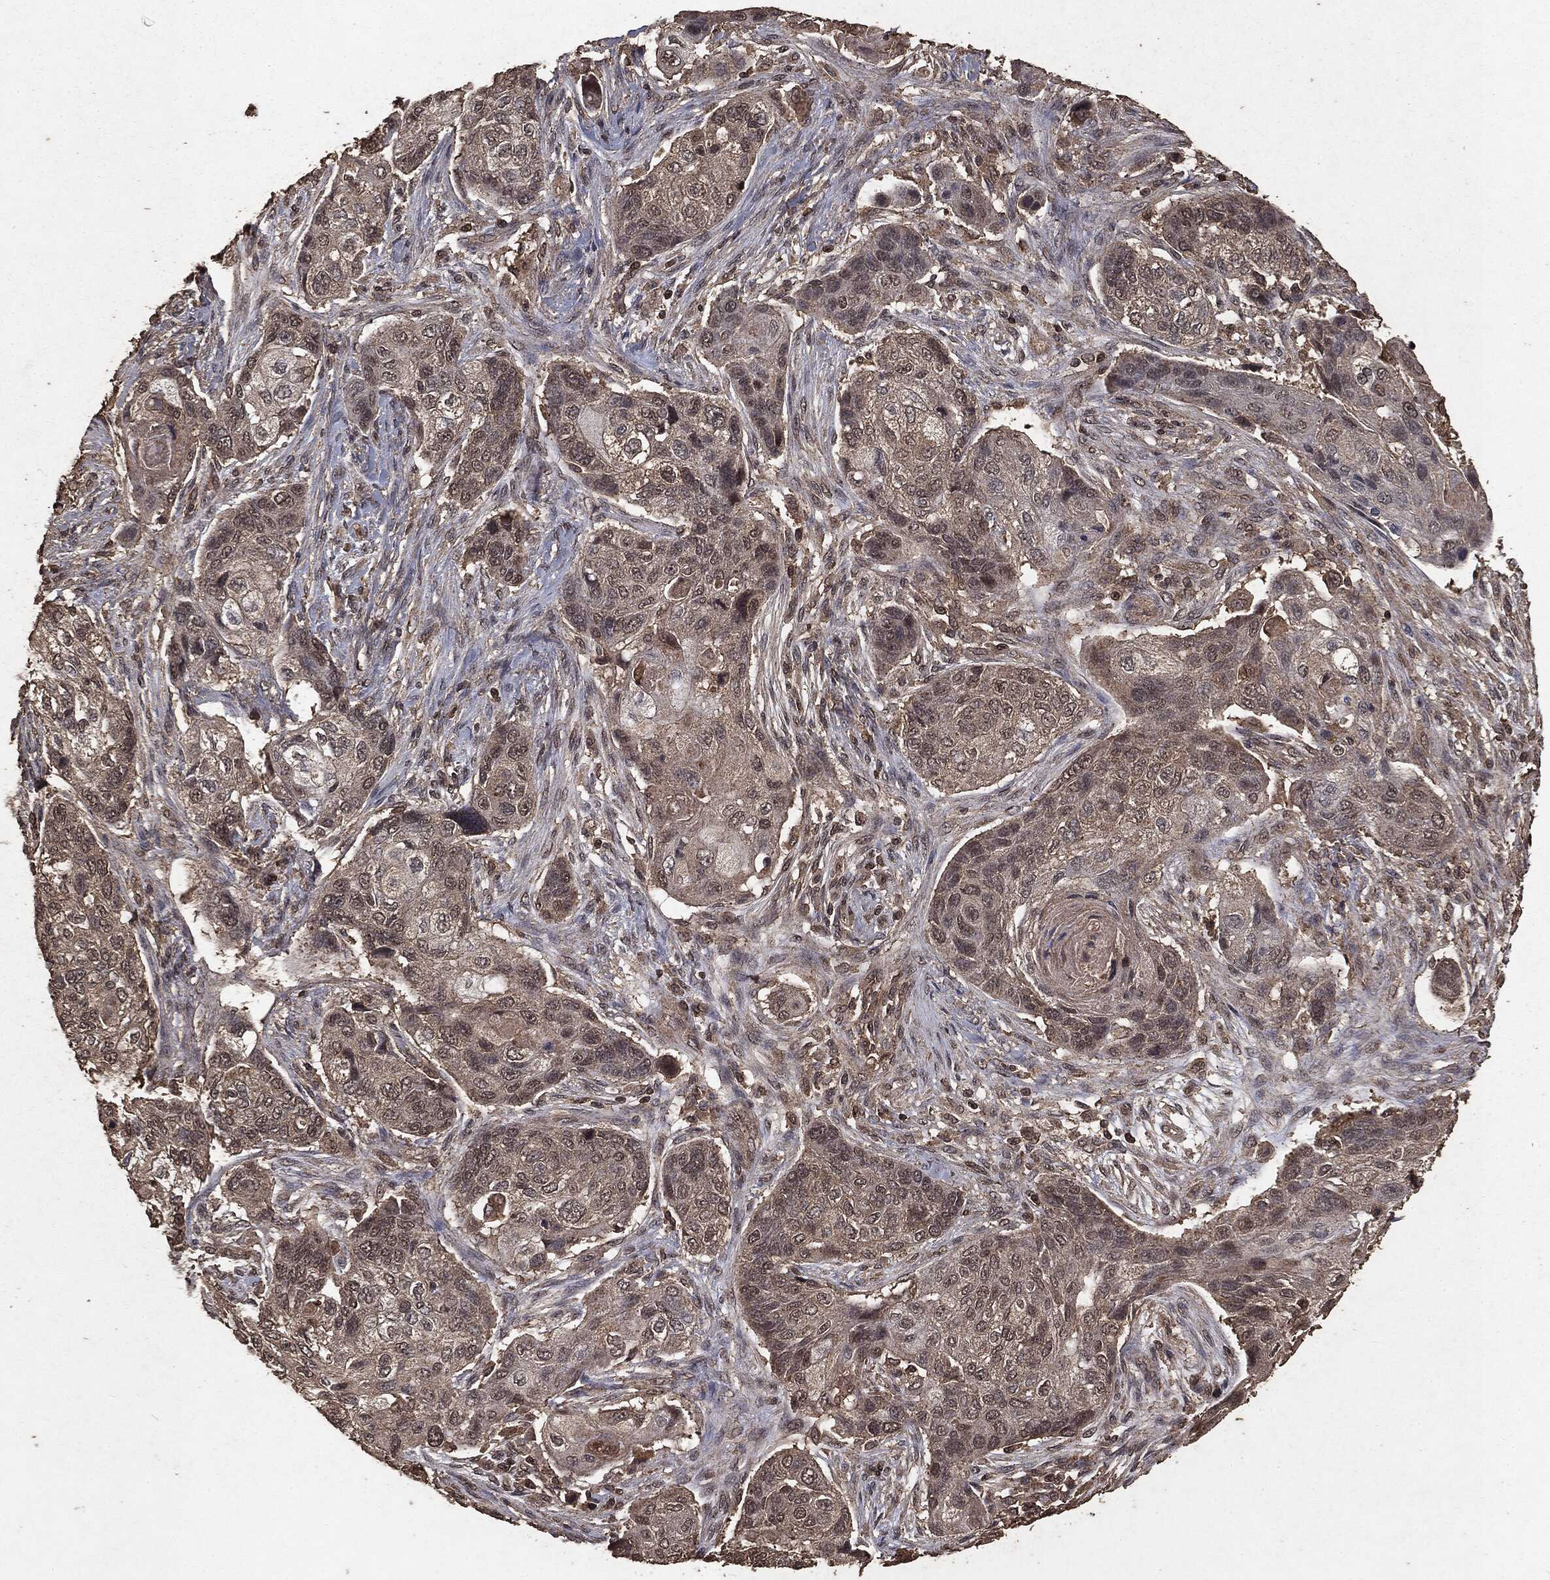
{"staining": {"intensity": "negative", "quantity": "none", "location": "none"}, "tissue": "lung cancer", "cell_type": "Tumor cells", "image_type": "cancer", "snomed": [{"axis": "morphology", "description": "Normal tissue, NOS"}, {"axis": "morphology", "description": "Squamous cell carcinoma, NOS"}, {"axis": "topography", "description": "Bronchus"}, {"axis": "topography", "description": "Lung"}], "caption": "Immunohistochemical staining of lung cancer (squamous cell carcinoma) shows no significant positivity in tumor cells.", "gene": "NME1", "patient": {"sex": "male", "age": 69}}